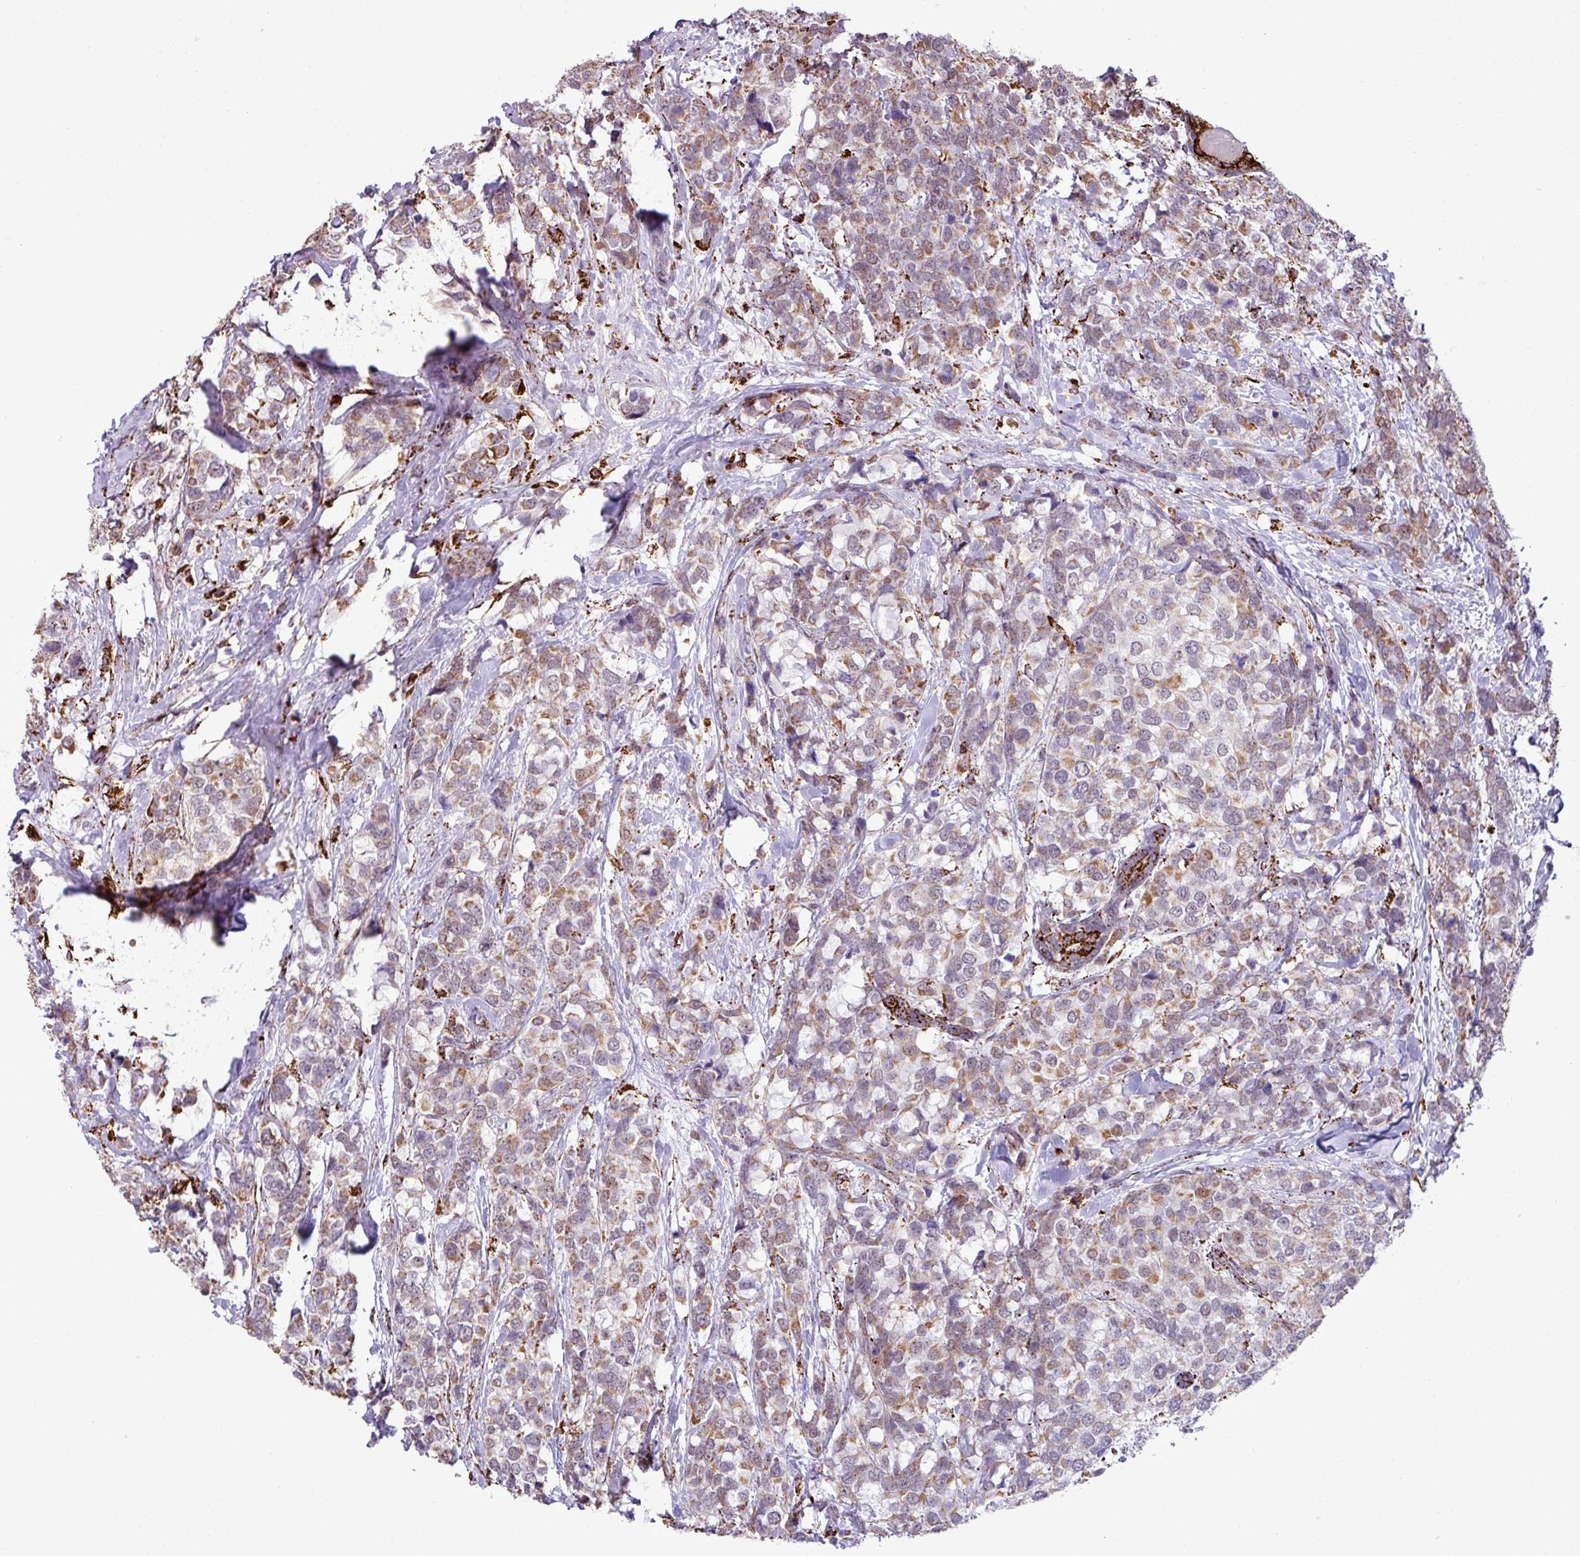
{"staining": {"intensity": "moderate", "quantity": ">75%", "location": "cytoplasmic/membranous"}, "tissue": "breast cancer", "cell_type": "Tumor cells", "image_type": "cancer", "snomed": [{"axis": "morphology", "description": "Lobular carcinoma"}, {"axis": "topography", "description": "Breast"}], "caption": "Moderate cytoplasmic/membranous protein expression is appreciated in about >75% of tumor cells in breast lobular carcinoma. (DAB (3,3'-diaminobenzidine) = brown stain, brightfield microscopy at high magnification).", "gene": "SGPP1", "patient": {"sex": "female", "age": 59}}